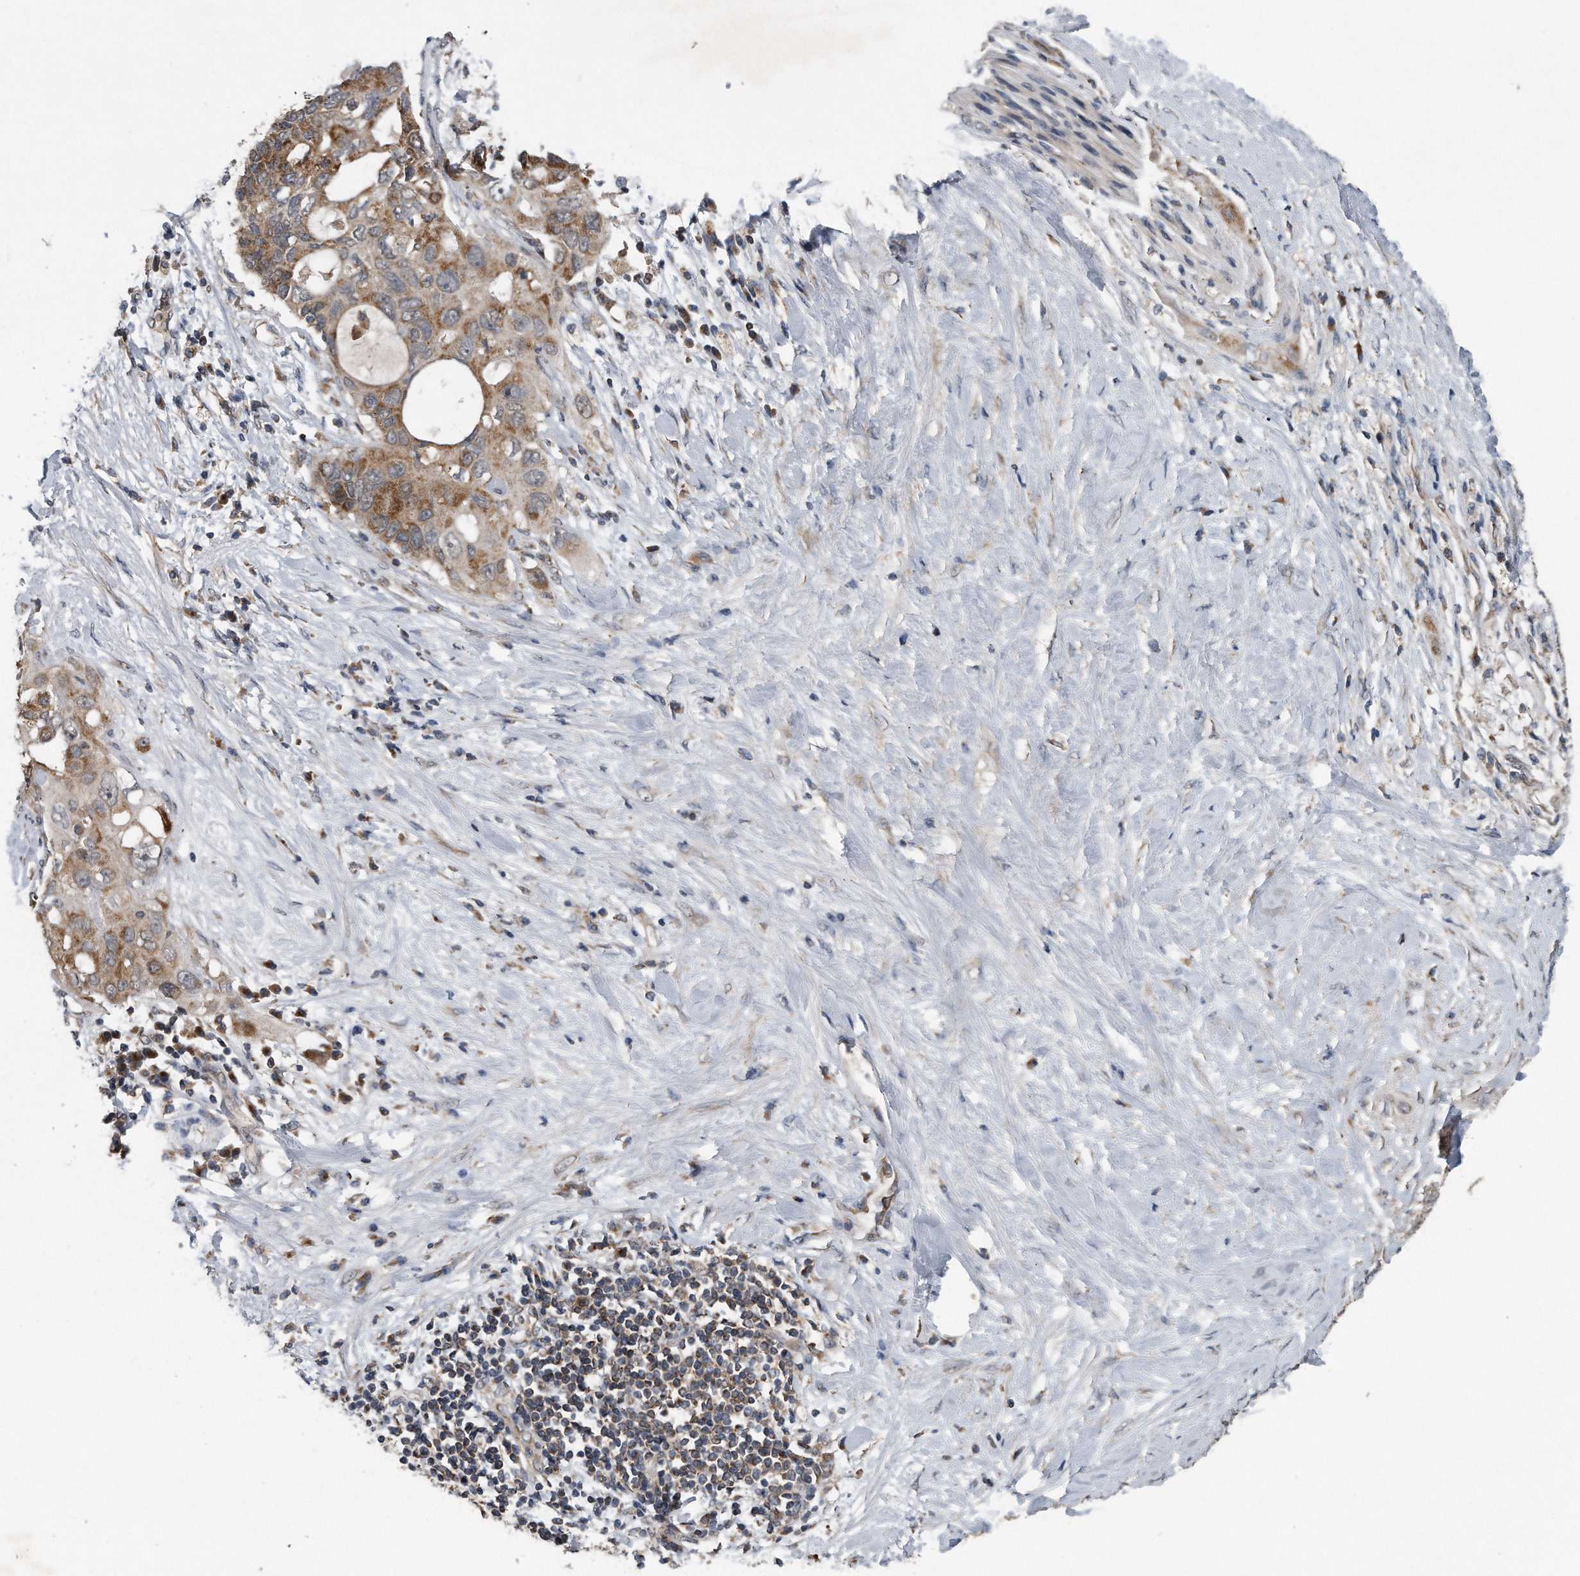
{"staining": {"intensity": "moderate", "quantity": ">75%", "location": "cytoplasmic/membranous"}, "tissue": "pancreatic cancer", "cell_type": "Tumor cells", "image_type": "cancer", "snomed": [{"axis": "morphology", "description": "Adenocarcinoma, NOS"}, {"axis": "topography", "description": "Pancreas"}], "caption": "This photomicrograph demonstrates immunohistochemistry (IHC) staining of human adenocarcinoma (pancreatic), with medium moderate cytoplasmic/membranous positivity in about >75% of tumor cells.", "gene": "LYRM4", "patient": {"sex": "female", "age": 56}}